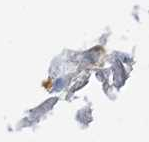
{"staining": {"intensity": "negative", "quantity": "none", "location": "none"}, "tissue": "lung cancer", "cell_type": "Tumor cells", "image_type": "cancer", "snomed": [{"axis": "morphology", "description": "Adenocarcinoma, NOS"}, {"axis": "topography", "description": "Lung"}], "caption": "A photomicrograph of human adenocarcinoma (lung) is negative for staining in tumor cells.", "gene": "CUEDC2", "patient": {"sex": "male", "age": 64}}